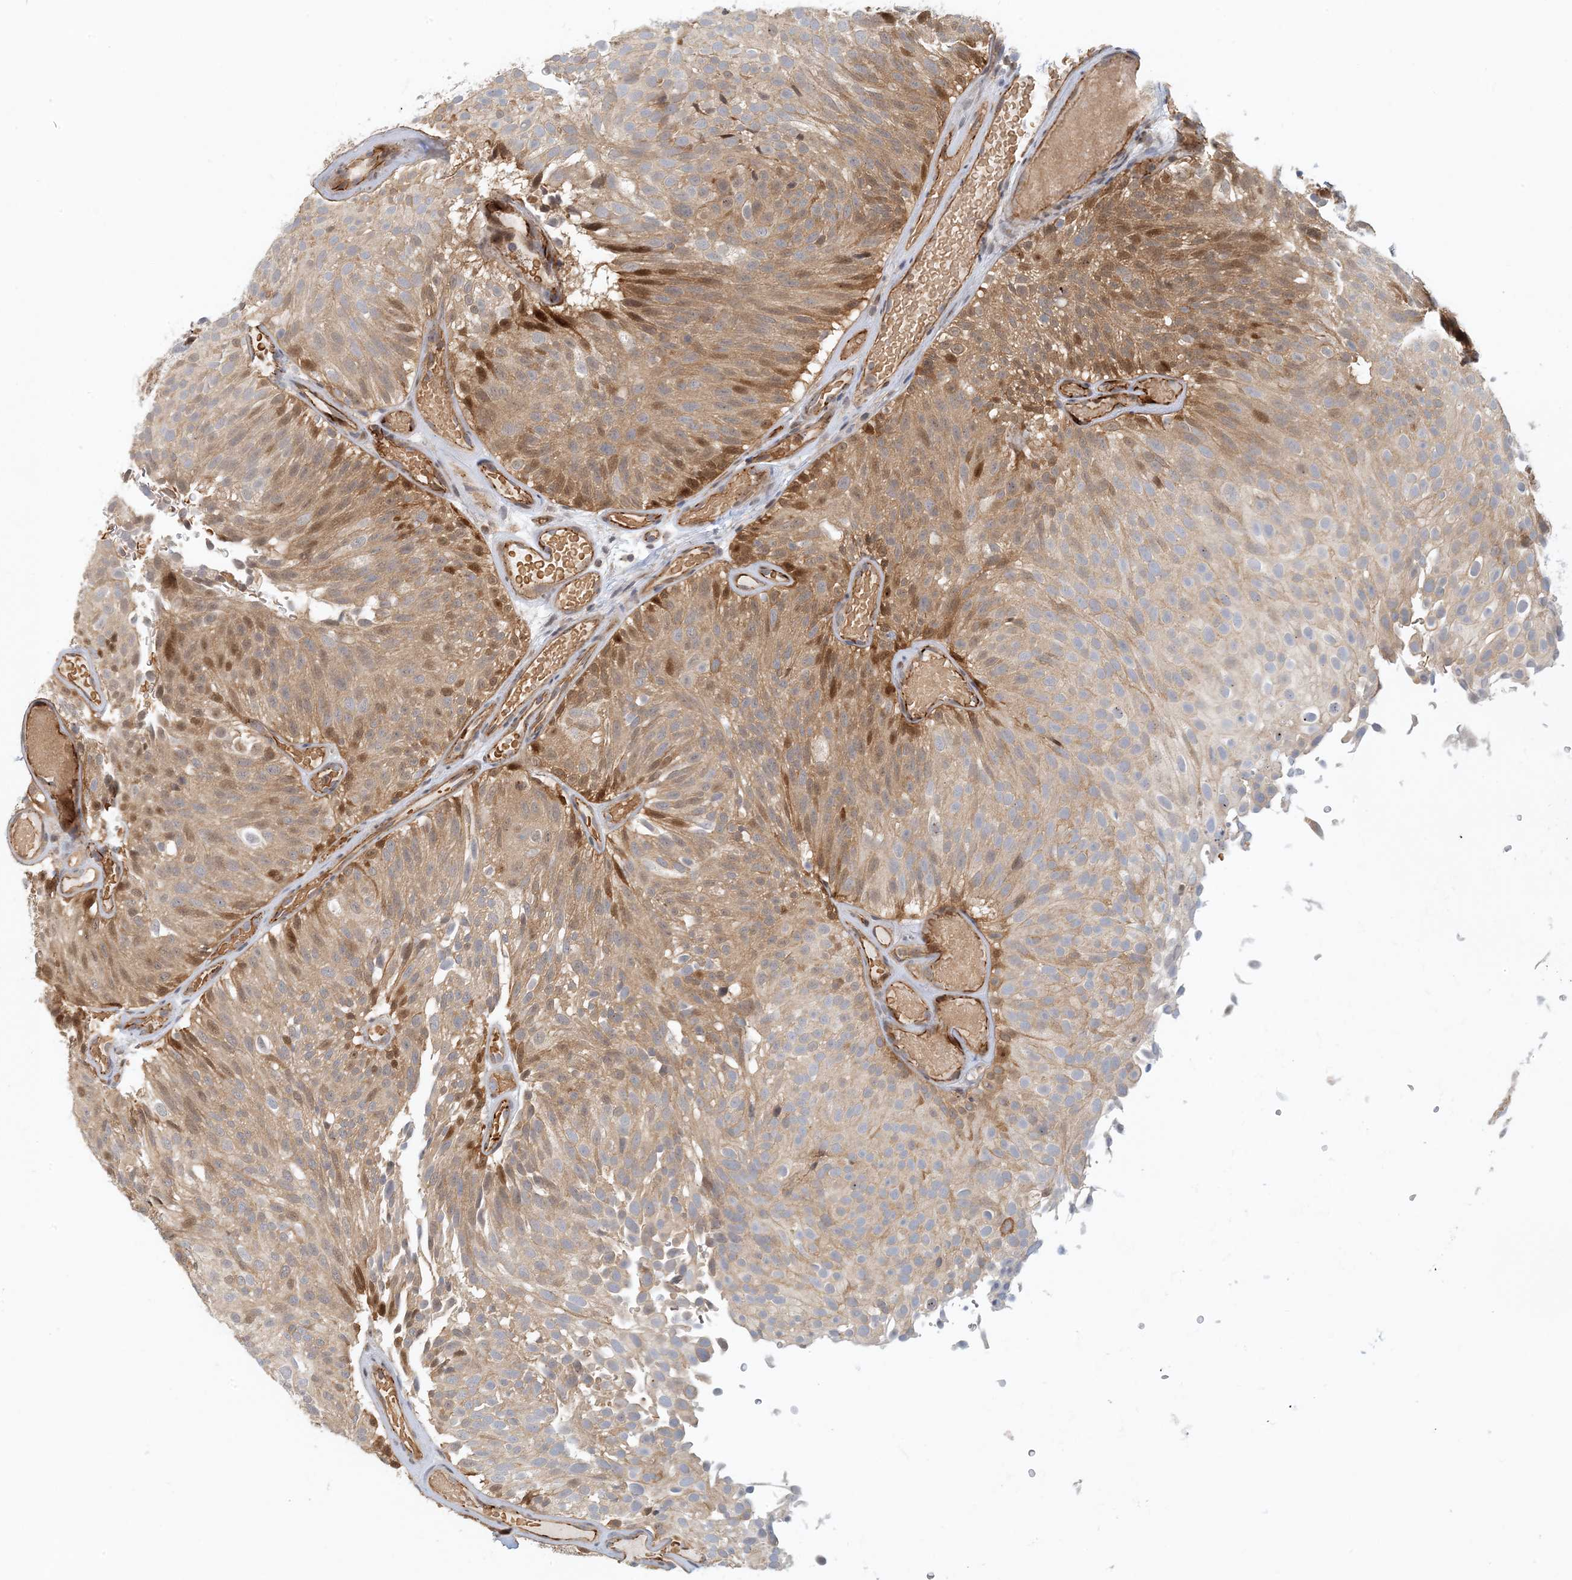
{"staining": {"intensity": "moderate", "quantity": "<25%", "location": "cytoplasmic/membranous,nuclear"}, "tissue": "urothelial cancer", "cell_type": "Tumor cells", "image_type": "cancer", "snomed": [{"axis": "morphology", "description": "Urothelial carcinoma, Low grade"}, {"axis": "topography", "description": "Urinary bladder"}], "caption": "High-power microscopy captured an immunohistochemistry photomicrograph of urothelial cancer, revealing moderate cytoplasmic/membranous and nuclear expression in approximately <25% of tumor cells. (DAB IHC with brightfield microscopy, high magnification).", "gene": "MAPKBP1", "patient": {"sex": "male", "age": 78}}